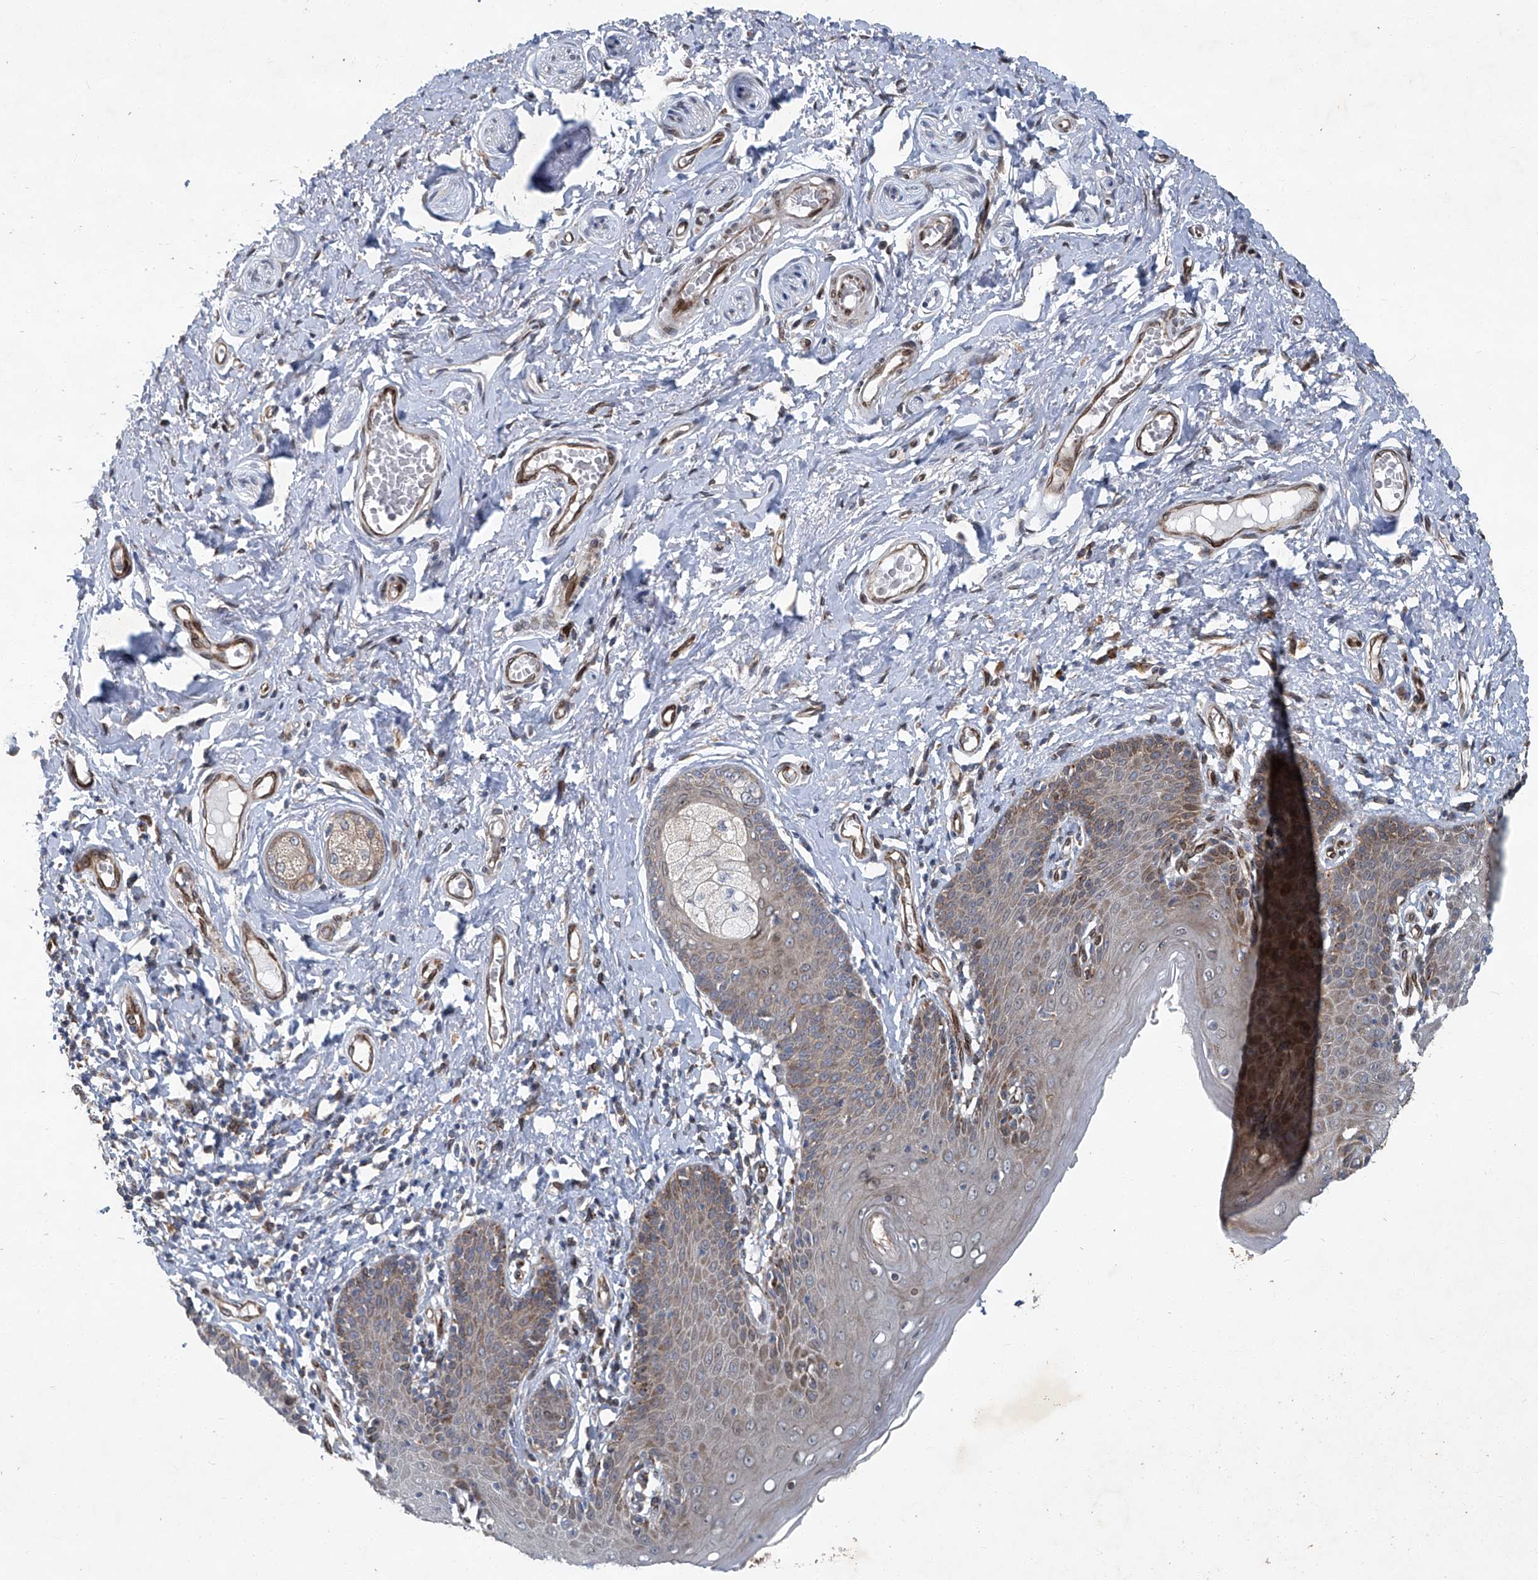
{"staining": {"intensity": "moderate", "quantity": "25%-75%", "location": "cytoplasmic/membranous"}, "tissue": "skin", "cell_type": "Epidermal cells", "image_type": "normal", "snomed": [{"axis": "morphology", "description": "Normal tissue, NOS"}, {"axis": "topography", "description": "Vulva"}], "caption": "Immunohistochemical staining of benign skin shows moderate cytoplasmic/membranous protein expression in approximately 25%-75% of epidermal cells. Nuclei are stained in blue.", "gene": "GPR132", "patient": {"sex": "female", "age": 66}}